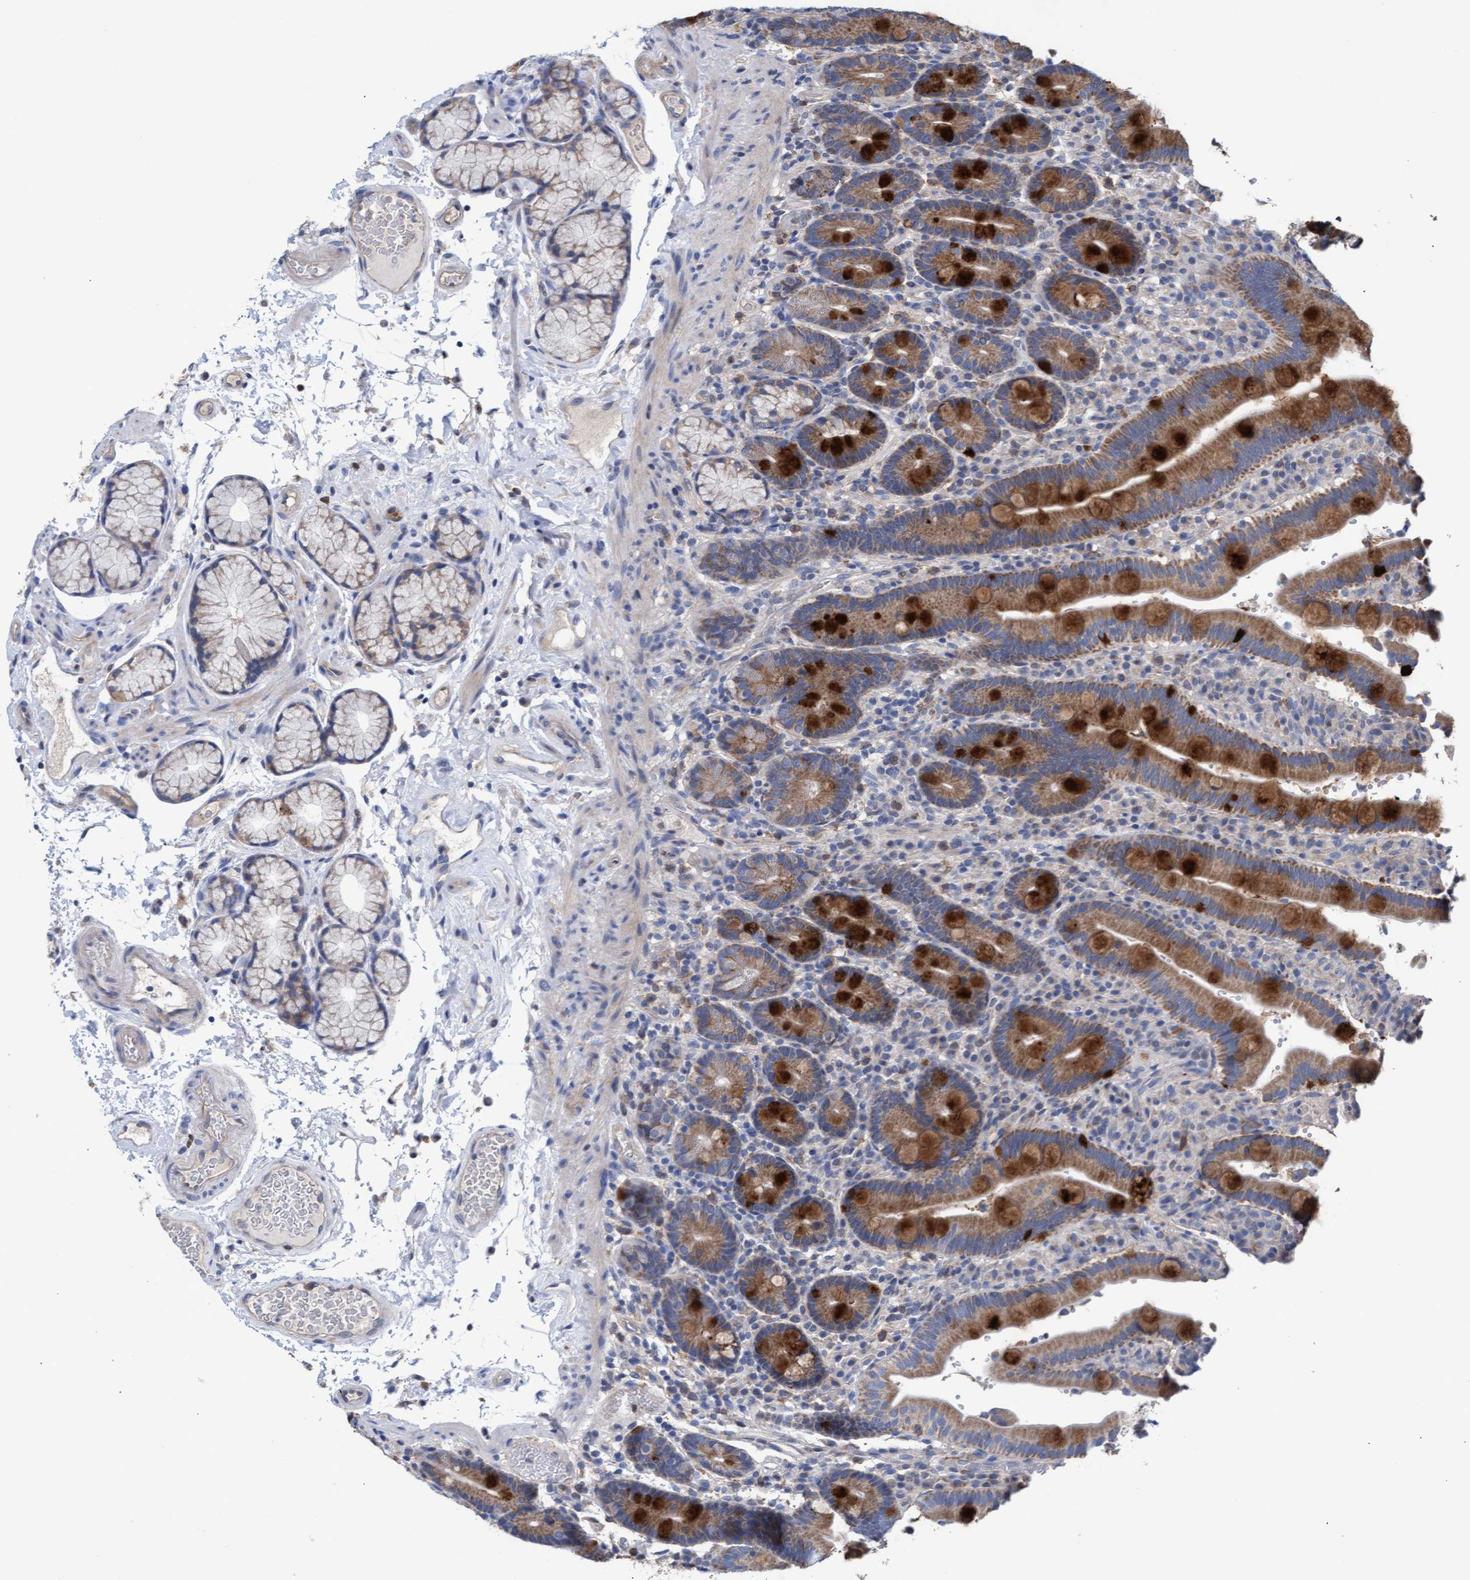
{"staining": {"intensity": "moderate", "quantity": ">75%", "location": "cytoplasmic/membranous"}, "tissue": "duodenum", "cell_type": "Glandular cells", "image_type": "normal", "snomed": [{"axis": "morphology", "description": "Normal tissue, NOS"}, {"axis": "topography", "description": "Small intestine, NOS"}], "caption": "Immunohistochemistry (IHC) of unremarkable duodenum reveals medium levels of moderate cytoplasmic/membranous positivity in approximately >75% of glandular cells. The staining is performed using DAB brown chromogen to label protein expression. The nuclei are counter-stained blue using hematoxylin.", "gene": "MRPL38", "patient": {"sex": "female", "age": 71}}